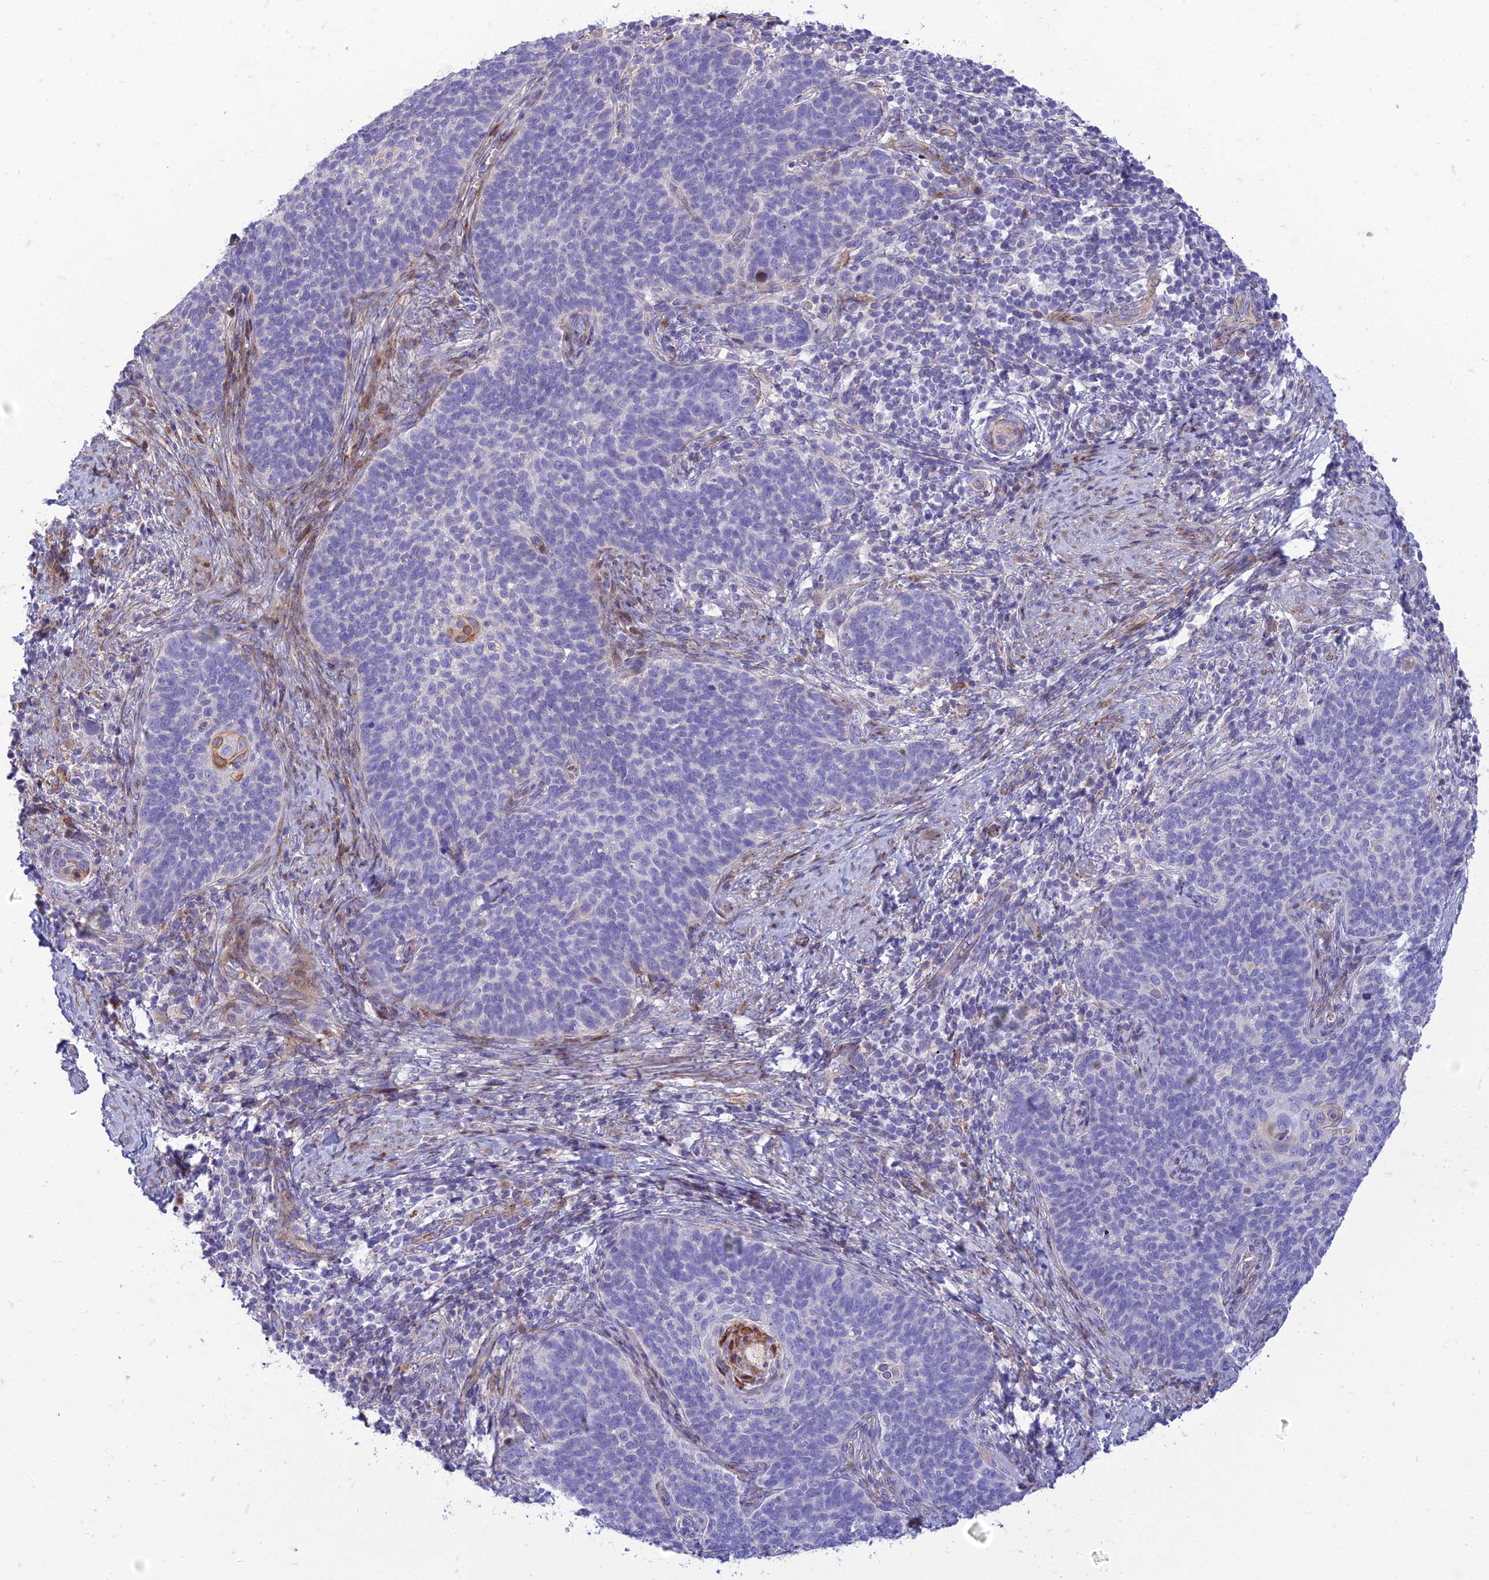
{"staining": {"intensity": "negative", "quantity": "none", "location": "none"}, "tissue": "cervical cancer", "cell_type": "Tumor cells", "image_type": "cancer", "snomed": [{"axis": "morphology", "description": "Normal tissue, NOS"}, {"axis": "morphology", "description": "Squamous cell carcinoma, NOS"}, {"axis": "topography", "description": "Cervix"}], "caption": "Immunohistochemistry (IHC) micrograph of cervical squamous cell carcinoma stained for a protein (brown), which exhibits no staining in tumor cells.", "gene": "SEL1L3", "patient": {"sex": "female", "age": 39}}